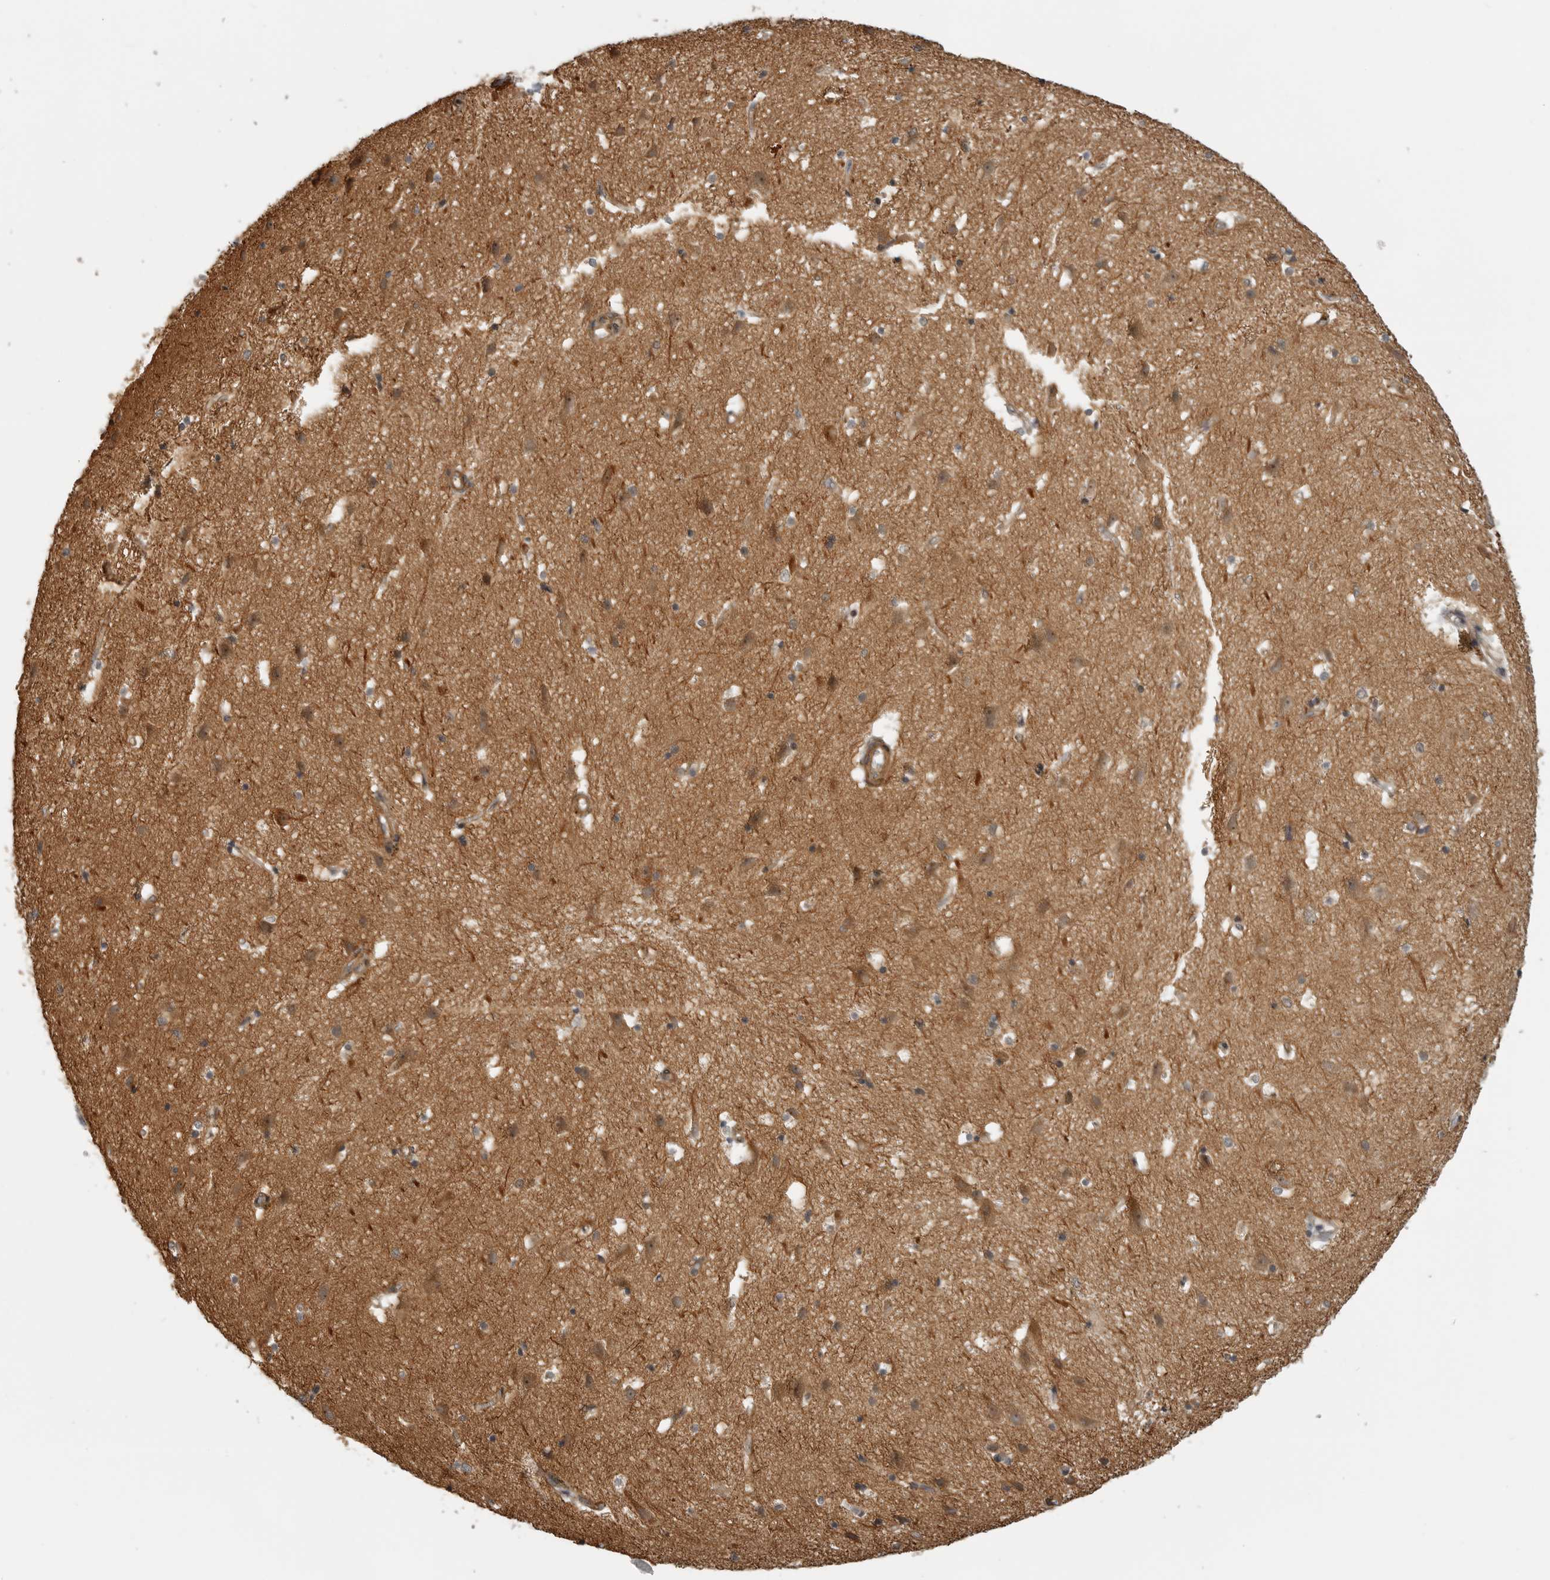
{"staining": {"intensity": "moderate", "quantity": ">75%", "location": "cytoplasmic/membranous"}, "tissue": "cerebral cortex", "cell_type": "Endothelial cells", "image_type": "normal", "snomed": [{"axis": "morphology", "description": "Normal tissue, NOS"}, {"axis": "topography", "description": "Cerebral cortex"}], "caption": "About >75% of endothelial cells in benign human cerebral cortex exhibit moderate cytoplasmic/membranous protein staining as visualized by brown immunohistochemical staining.", "gene": "CUEDC1", "patient": {"sex": "male", "age": 54}}